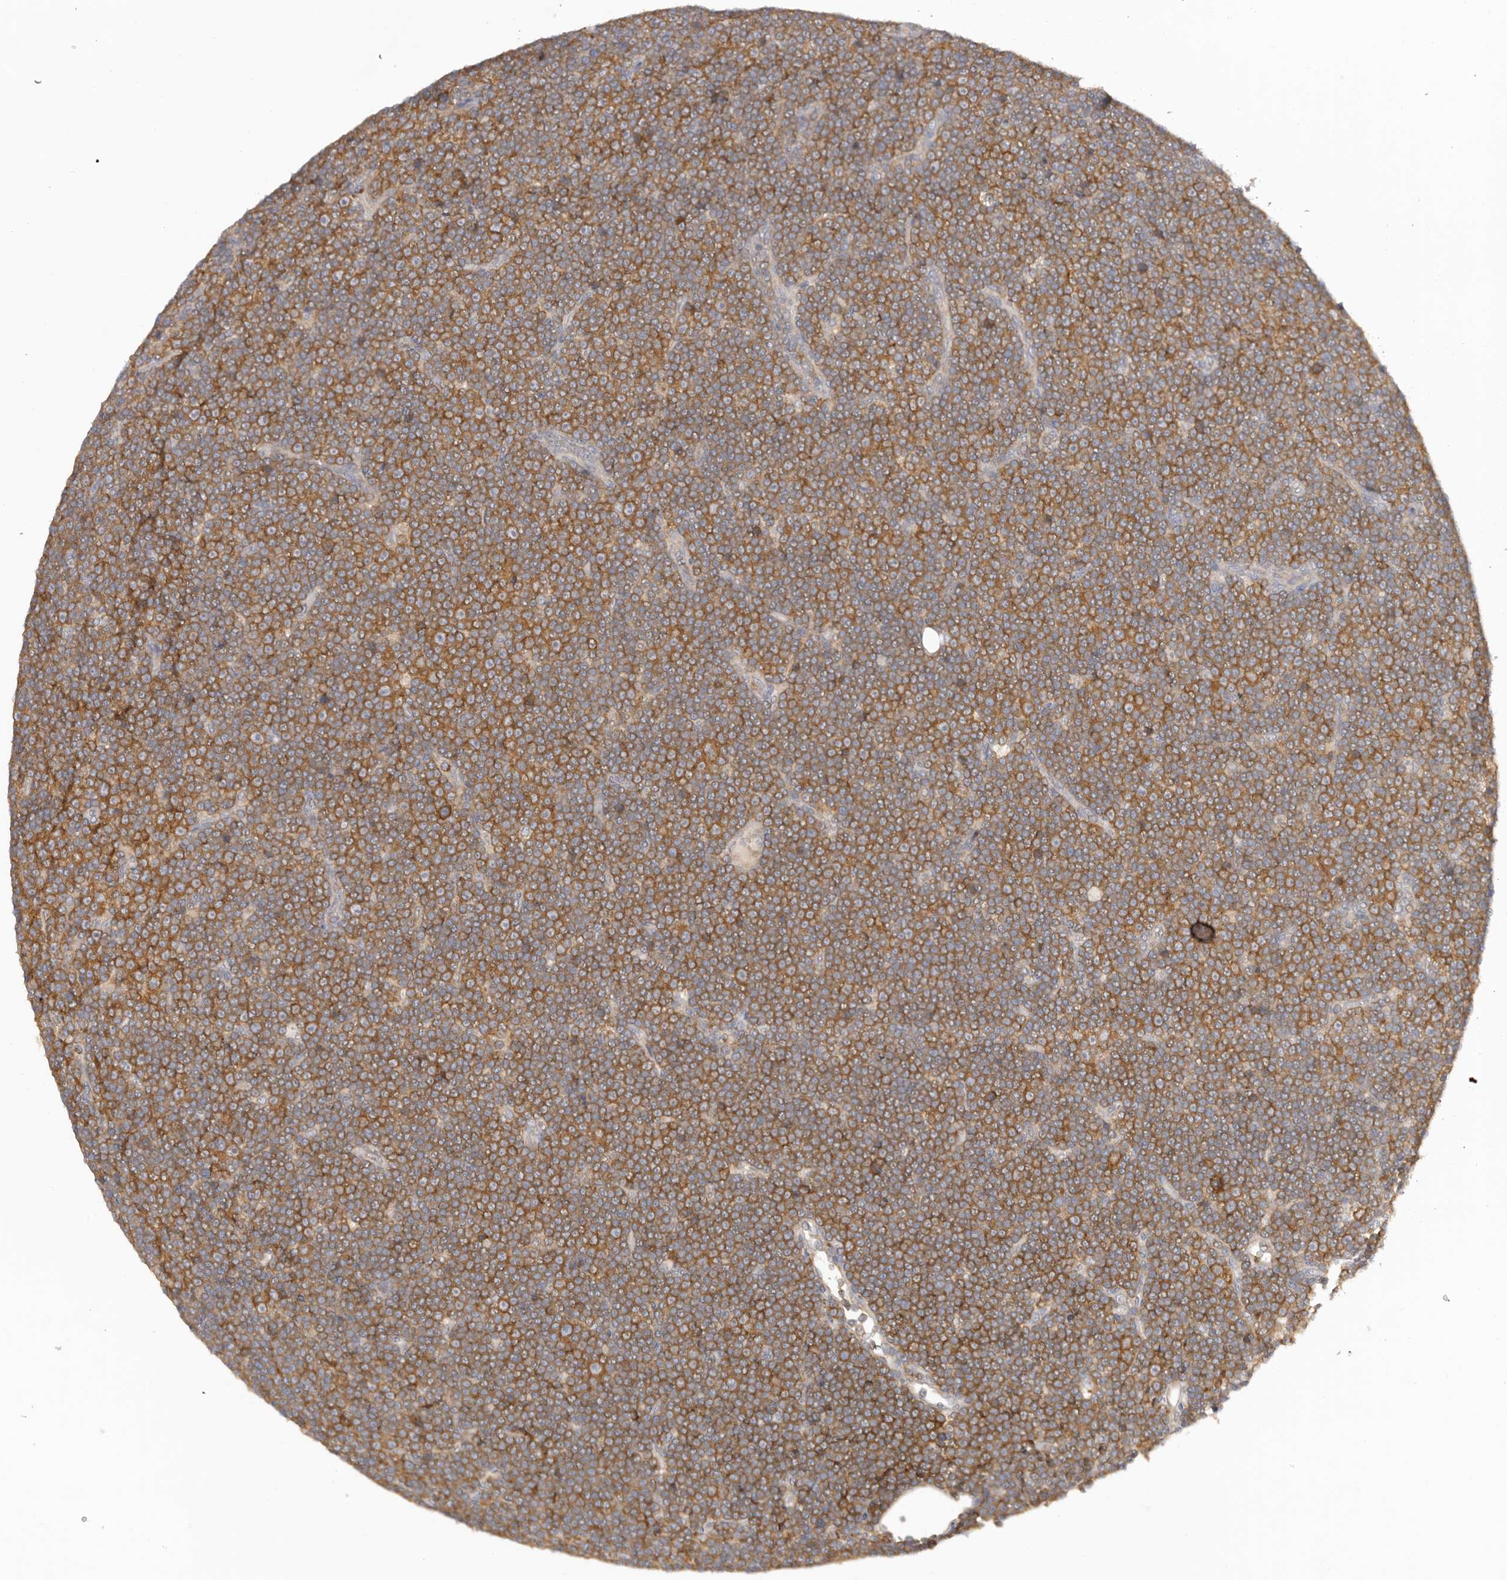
{"staining": {"intensity": "strong", "quantity": "25%-75%", "location": "cytoplasmic/membranous"}, "tissue": "lymphoma", "cell_type": "Tumor cells", "image_type": "cancer", "snomed": [{"axis": "morphology", "description": "Malignant lymphoma, non-Hodgkin's type, Low grade"}, {"axis": "topography", "description": "Lymph node"}], "caption": "Immunohistochemistry (IHC) of lymphoma displays high levels of strong cytoplasmic/membranous positivity in approximately 25%-75% of tumor cells.", "gene": "EEF1E1", "patient": {"sex": "female", "age": 67}}